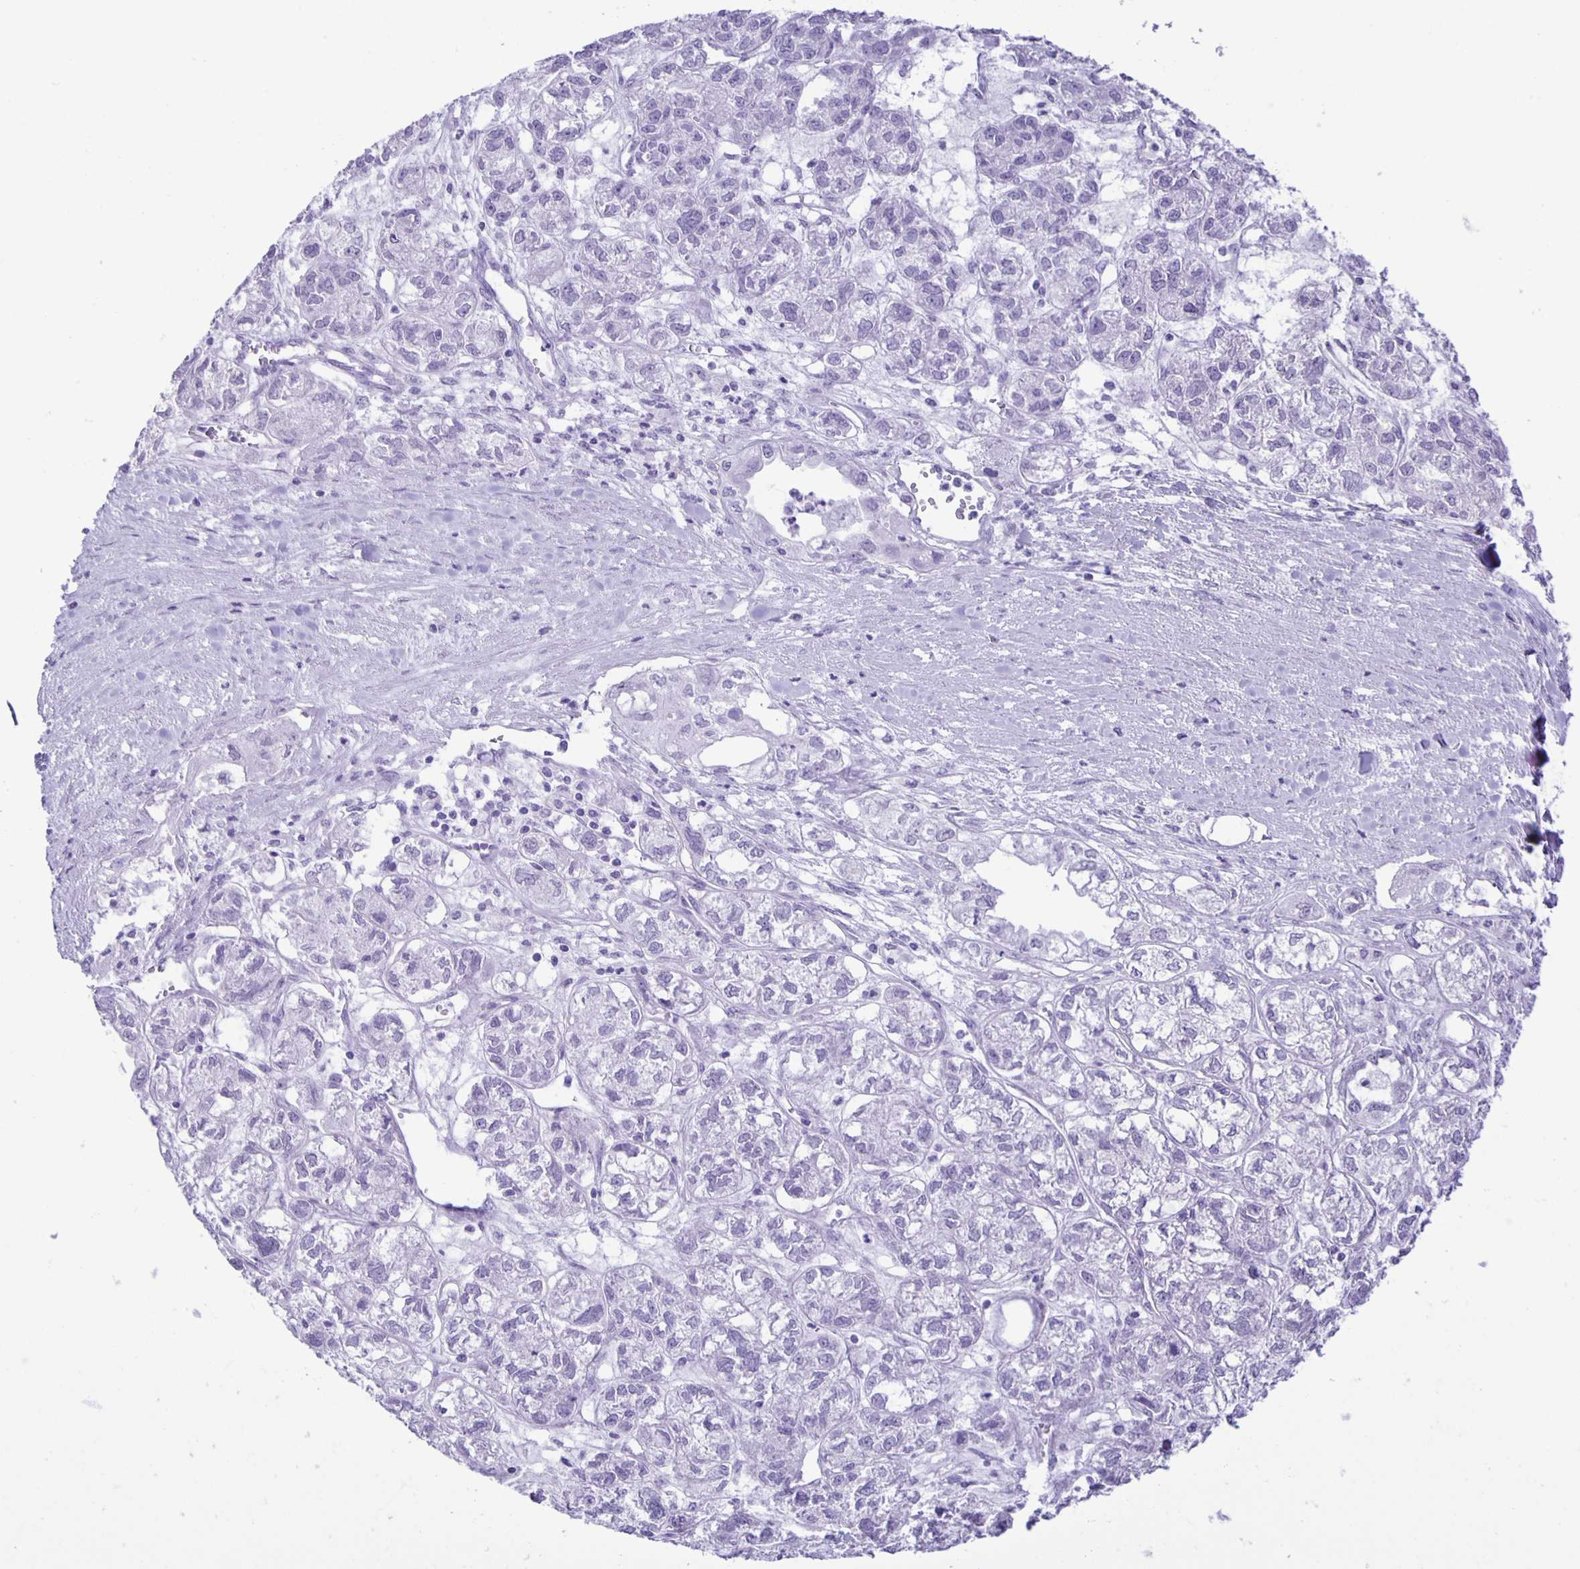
{"staining": {"intensity": "negative", "quantity": "none", "location": "none"}, "tissue": "ovarian cancer", "cell_type": "Tumor cells", "image_type": "cancer", "snomed": [{"axis": "morphology", "description": "Carcinoma, endometroid"}, {"axis": "topography", "description": "Ovary"}], "caption": "This image is of endometroid carcinoma (ovarian) stained with IHC to label a protein in brown with the nuclei are counter-stained blue. There is no expression in tumor cells. Nuclei are stained in blue.", "gene": "EZHIP", "patient": {"sex": "female", "age": 64}}